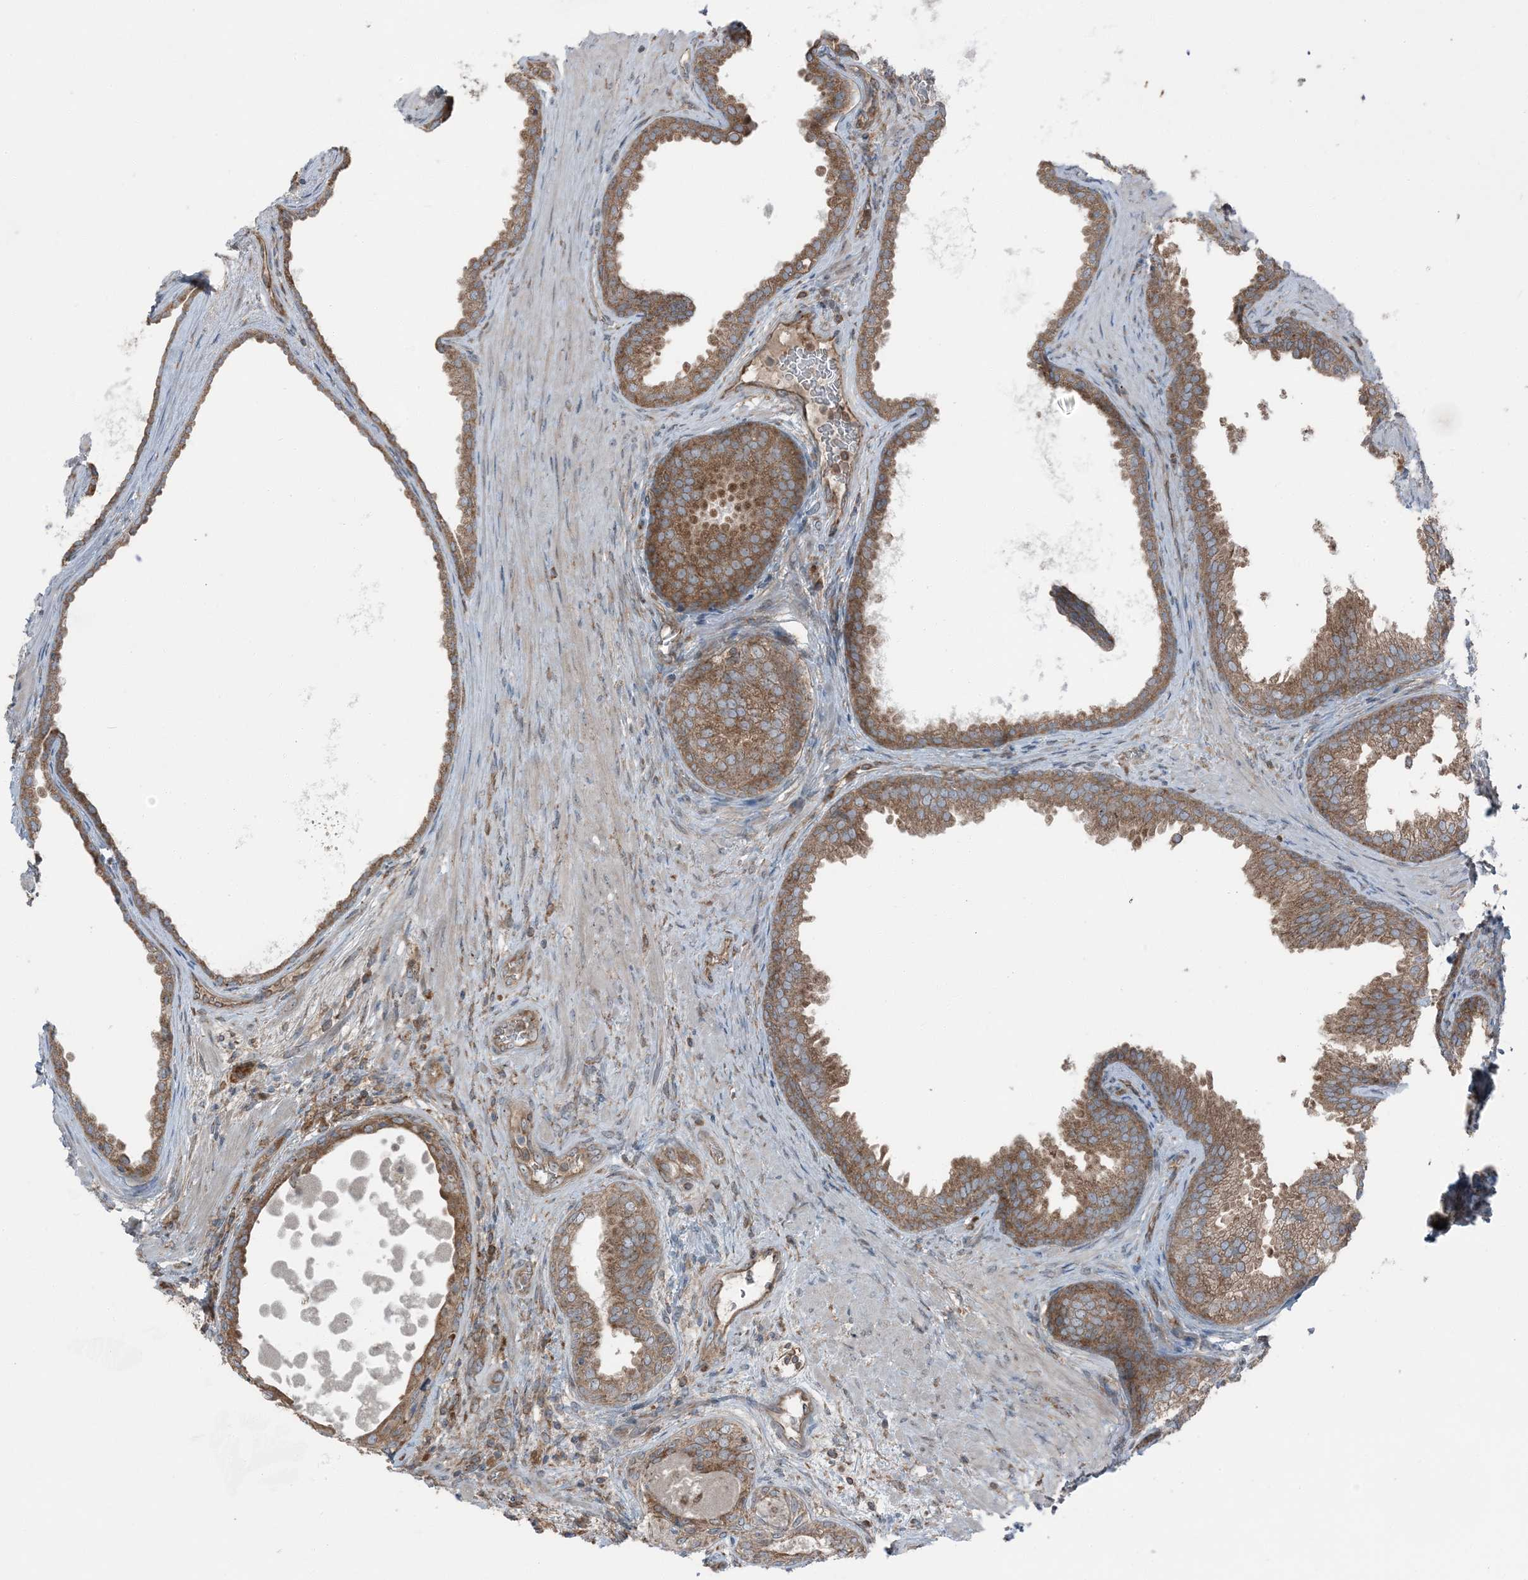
{"staining": {"intensity": "moderate", "quantity": ">75%", "location": "cytoplasmic/membranous"}, "tissue": "prostate", "cell_type": "Glandular cells", "image_type": "normal", "snomed": [{"axis": "morphology", "description": "Normal tissue, NOS"}, {"axis": "topography", "description": "Prostate"}], "caption": "Brown immunohistochemical staining in normal human prostate demonstrates moderate cytoplasmic/membranous expression in about >75% of glandular cells. Using DAB (brown) and hematoxylin (blue) stains, captured at high magnification using brightfield microscopy.", "gene": "RAB3GAP1", "patient": {"sex": "male", "age": 76}}